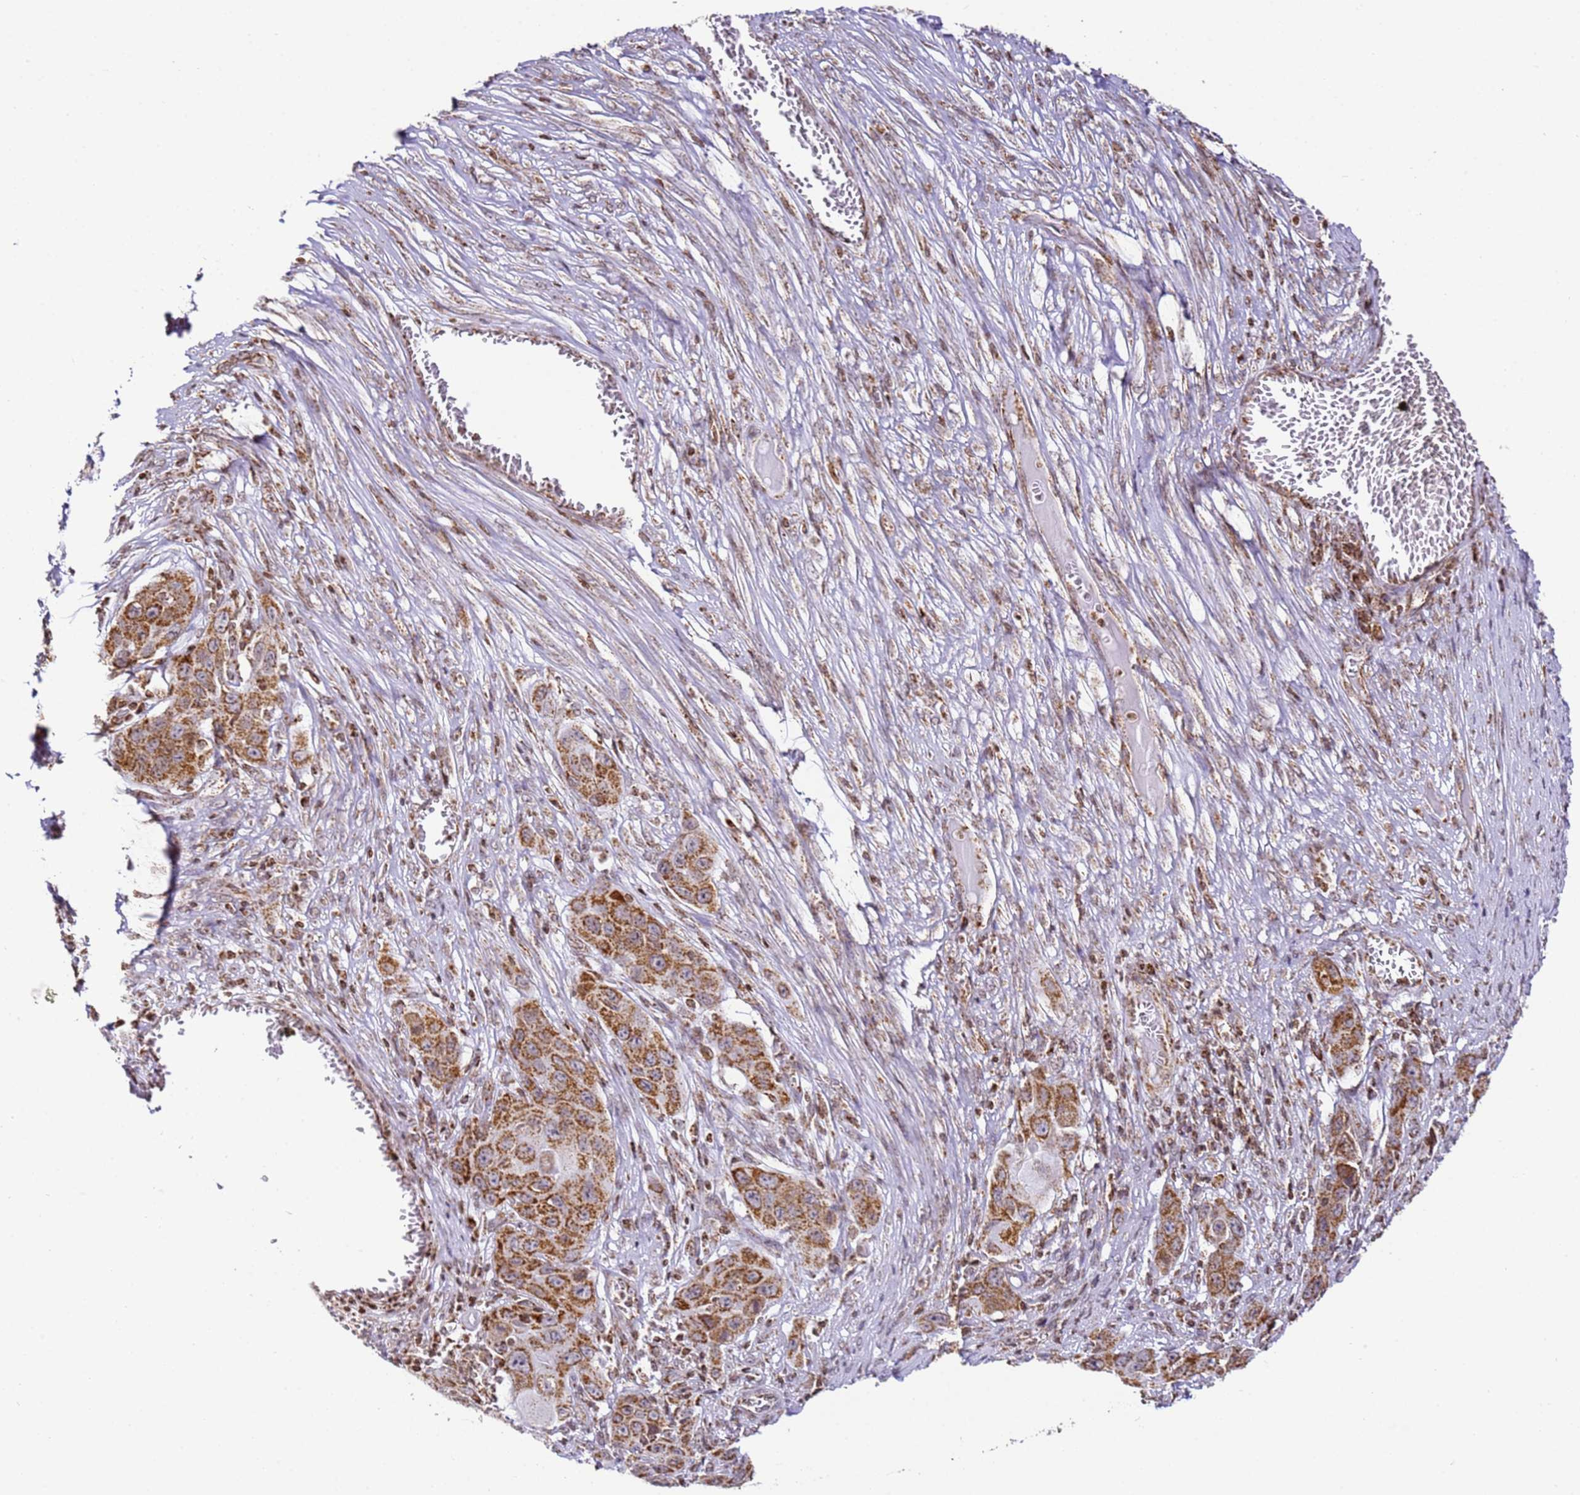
{"staining": {"intensity": "strong", "quantity": ">75%", "location": "cytoplasmic/membranous"}, "tissue": "skin cancer", "cell_type": "Tumor cells", "image_type": "cancer", "snomed": [{"axis": "morphology", "description": "Squamous cell carcinoma, NOS"}, {"axis": "topography", "description": "Skin"}], "caption": "Brown immunohistochemical staining in squamous cell carcinoma (skin) displays strong cytoplasmic/membranous expression in about >75% of tumor cells. (IHC, brightfield microscopy, high magnification).", "gene": "HSPE1", "patient": {"sex": "male", "age": 55}}